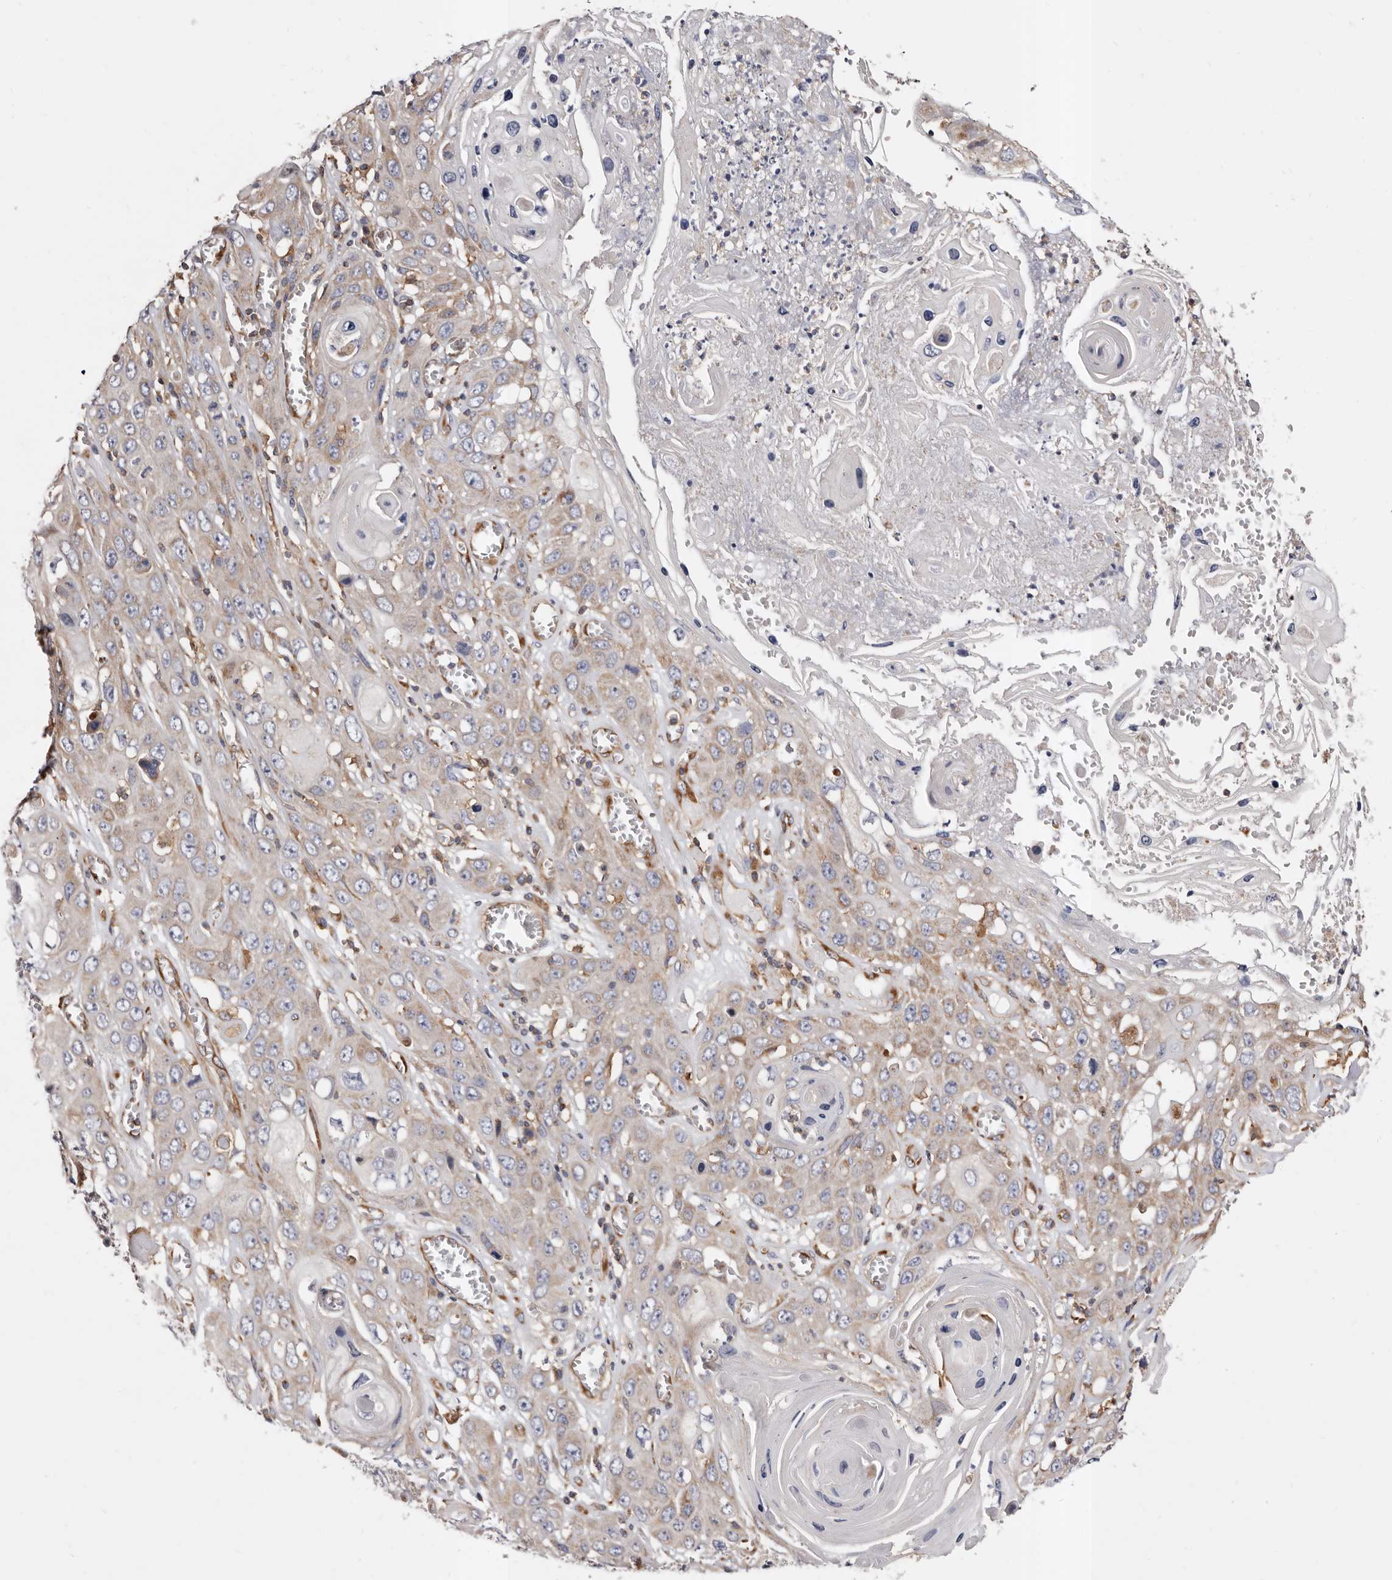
{"staining": {"intensity": "weak", "quantity": "<25%", "location": "cytoplasmic/membranous"}, "tissue": "skin cancer", "cell_type": "Tumor cells", "image_type": "cancer", "snomed": [{"axis": "morphology", "description": "Squamous cell carcinoma, NOS"}, {"axis": "topography", "description": "Skin"}], "caption": "Immunohistochemical staining of human squamous cell carcinoma (skin) demonstrates no significant expression in tumor cells. The staining is performed using DAB brown chromogen with nuclei counter-stained in using hematoxylin.", "gene": "COQ8B", "patient": {"sex": "male", "age": 55}}